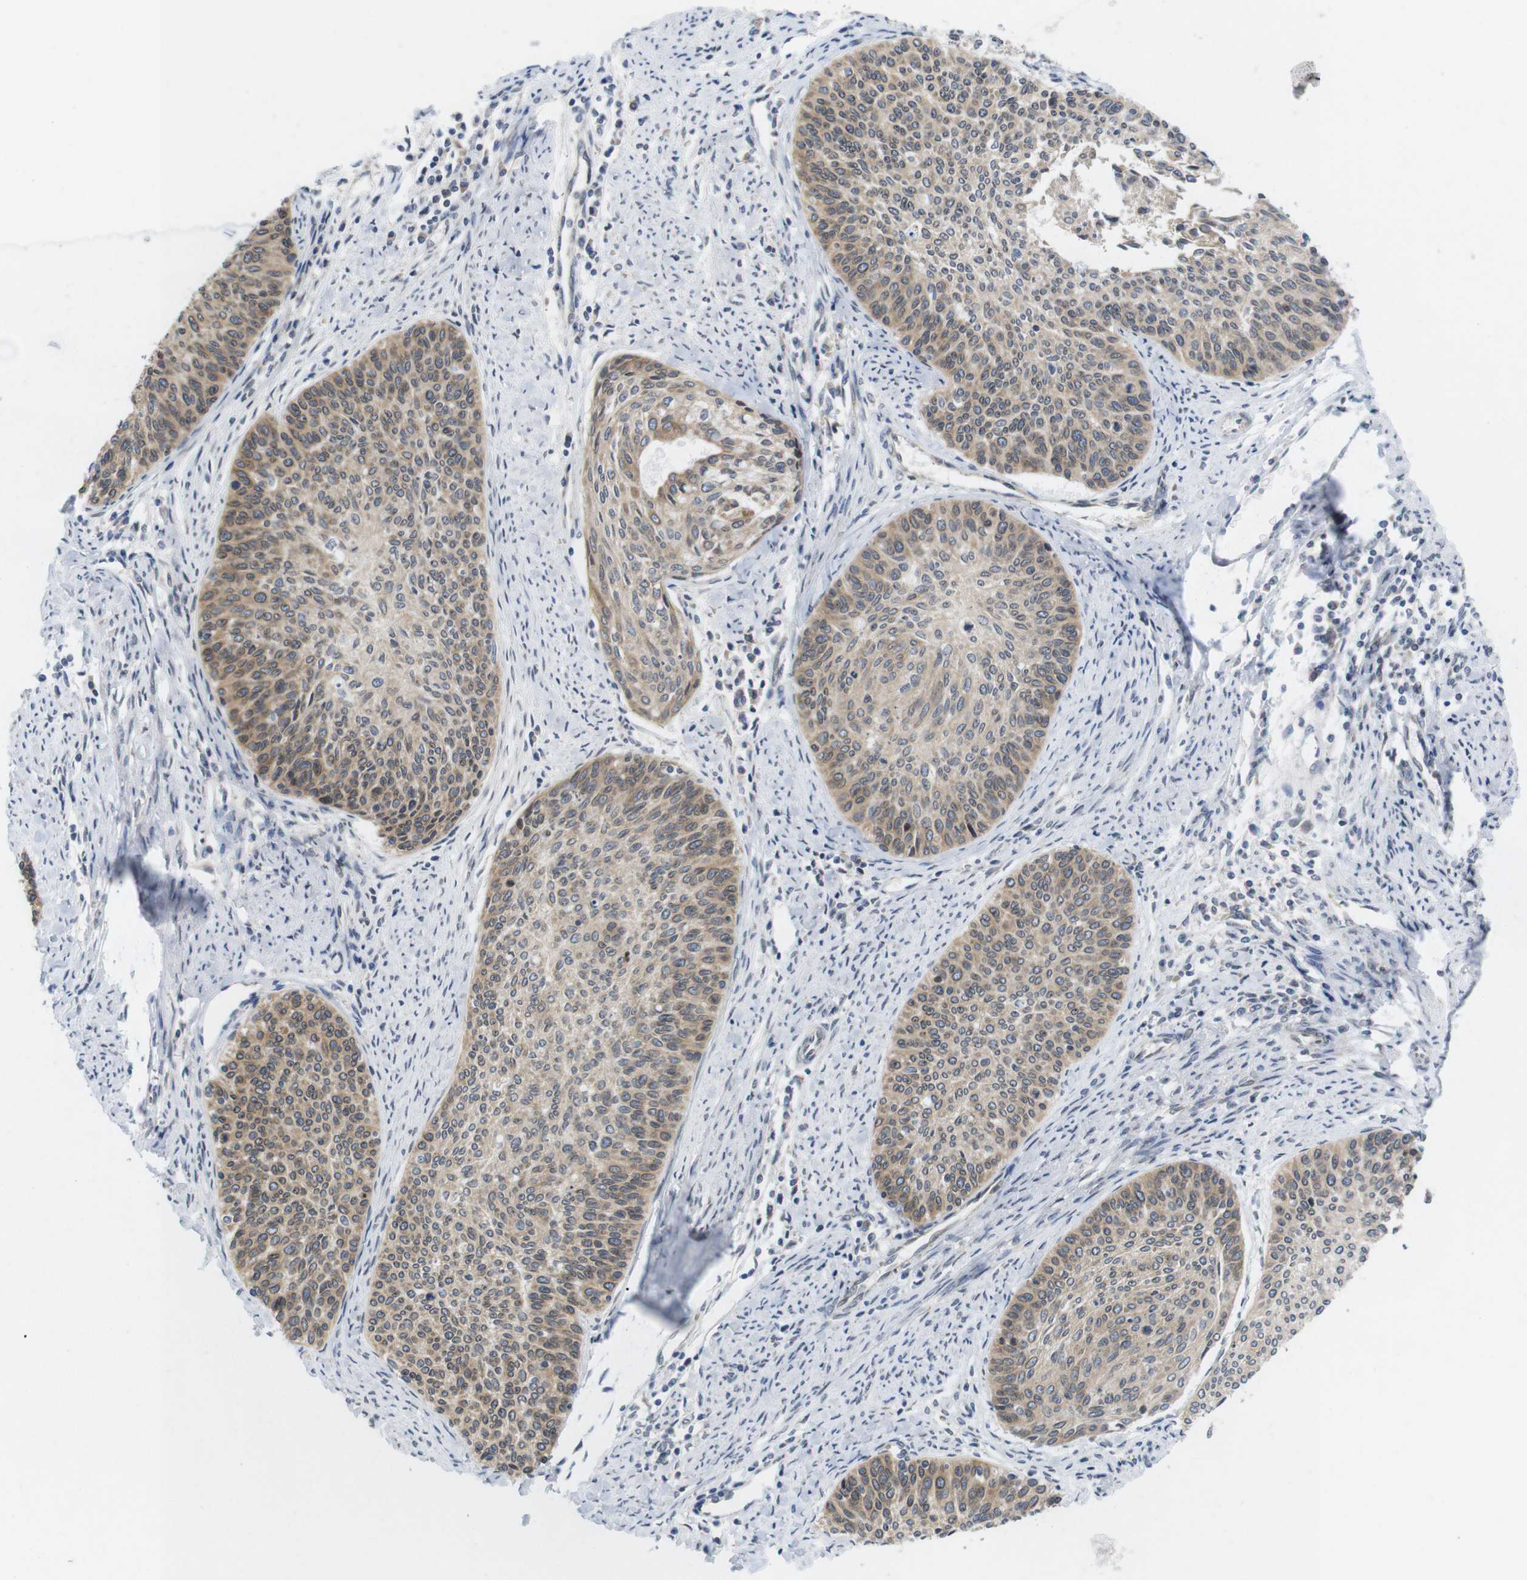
{"staining": {"intensity": "moderate", "quantity": ">75%", "location": "cytoplasmic/membranous"}, "tissue": "cervical cancer", "cell_type": "Tumor cells", "image_type": "cancer", "snomed": [{"axis": "morphology", "description": "Squamous cell carcinoma, NOS"}, {"axis": "topography", "description": "Cervix"}], "caption": "Cervical cancer (squamous cell carcinoma) was stained to show a protein in brown. There is medium levels of moderate cytoplasmic/membranous positivity in about >75% of tumor cells.", "gene": "HACD3", "patient": {"sex": "female", "age": 55}}